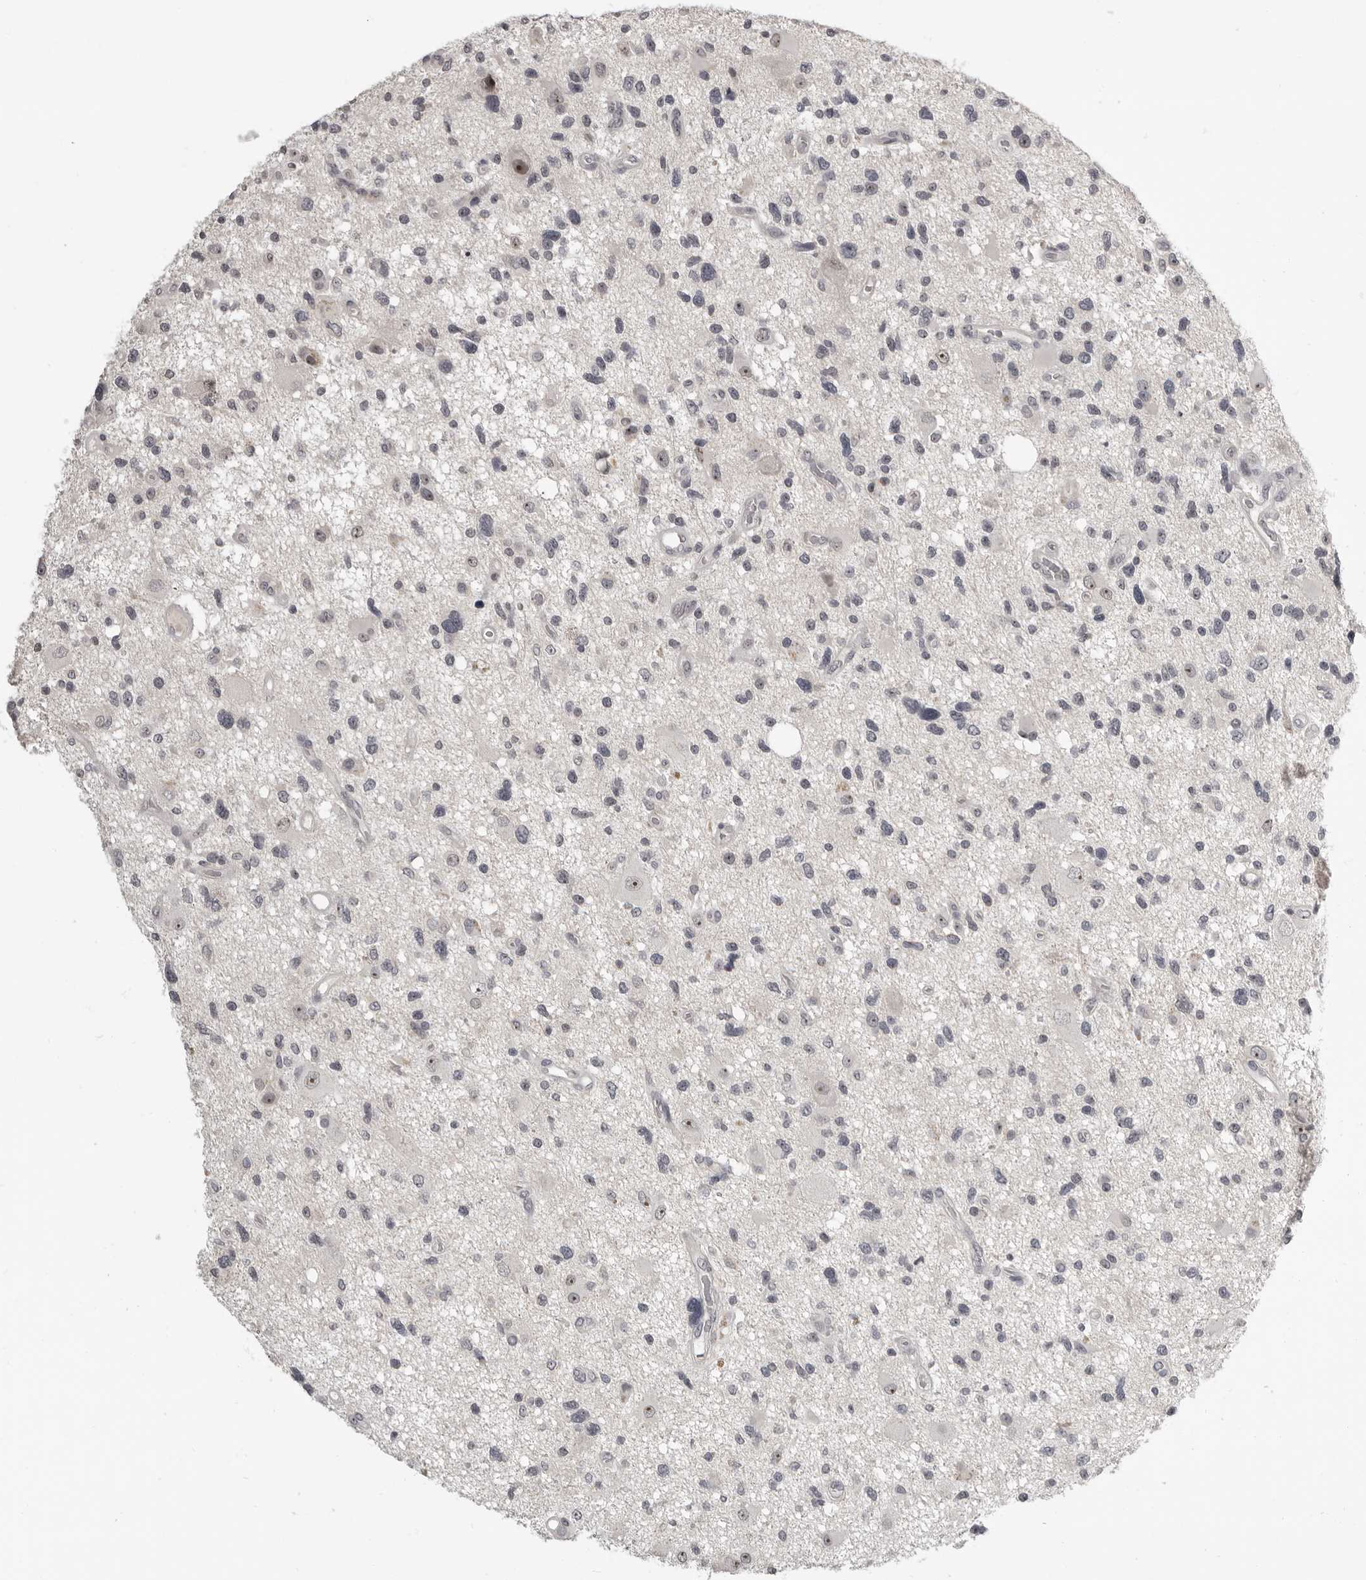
{"staining": {"intensity": "negative", "quantity": "none", "location": "none"}, "tissue": "glioma", "cell_type": "Tumor cells", "image_type": "cancer", "snomed": [{"axis": "morphology", "description": "Glioma, malignant, High grade"}, {"axis": "topography", "description": "Brain"}], "caption": "Immunohistochemistry histopathology image of neoplastic tissue: malignant glioma (high-grade) stained with DAB displays no significant protein staining in tumor cells. Nuclei are stained in blue.", "gene": "MRTO4", "patient": {"sex": "male", "age": 33}}